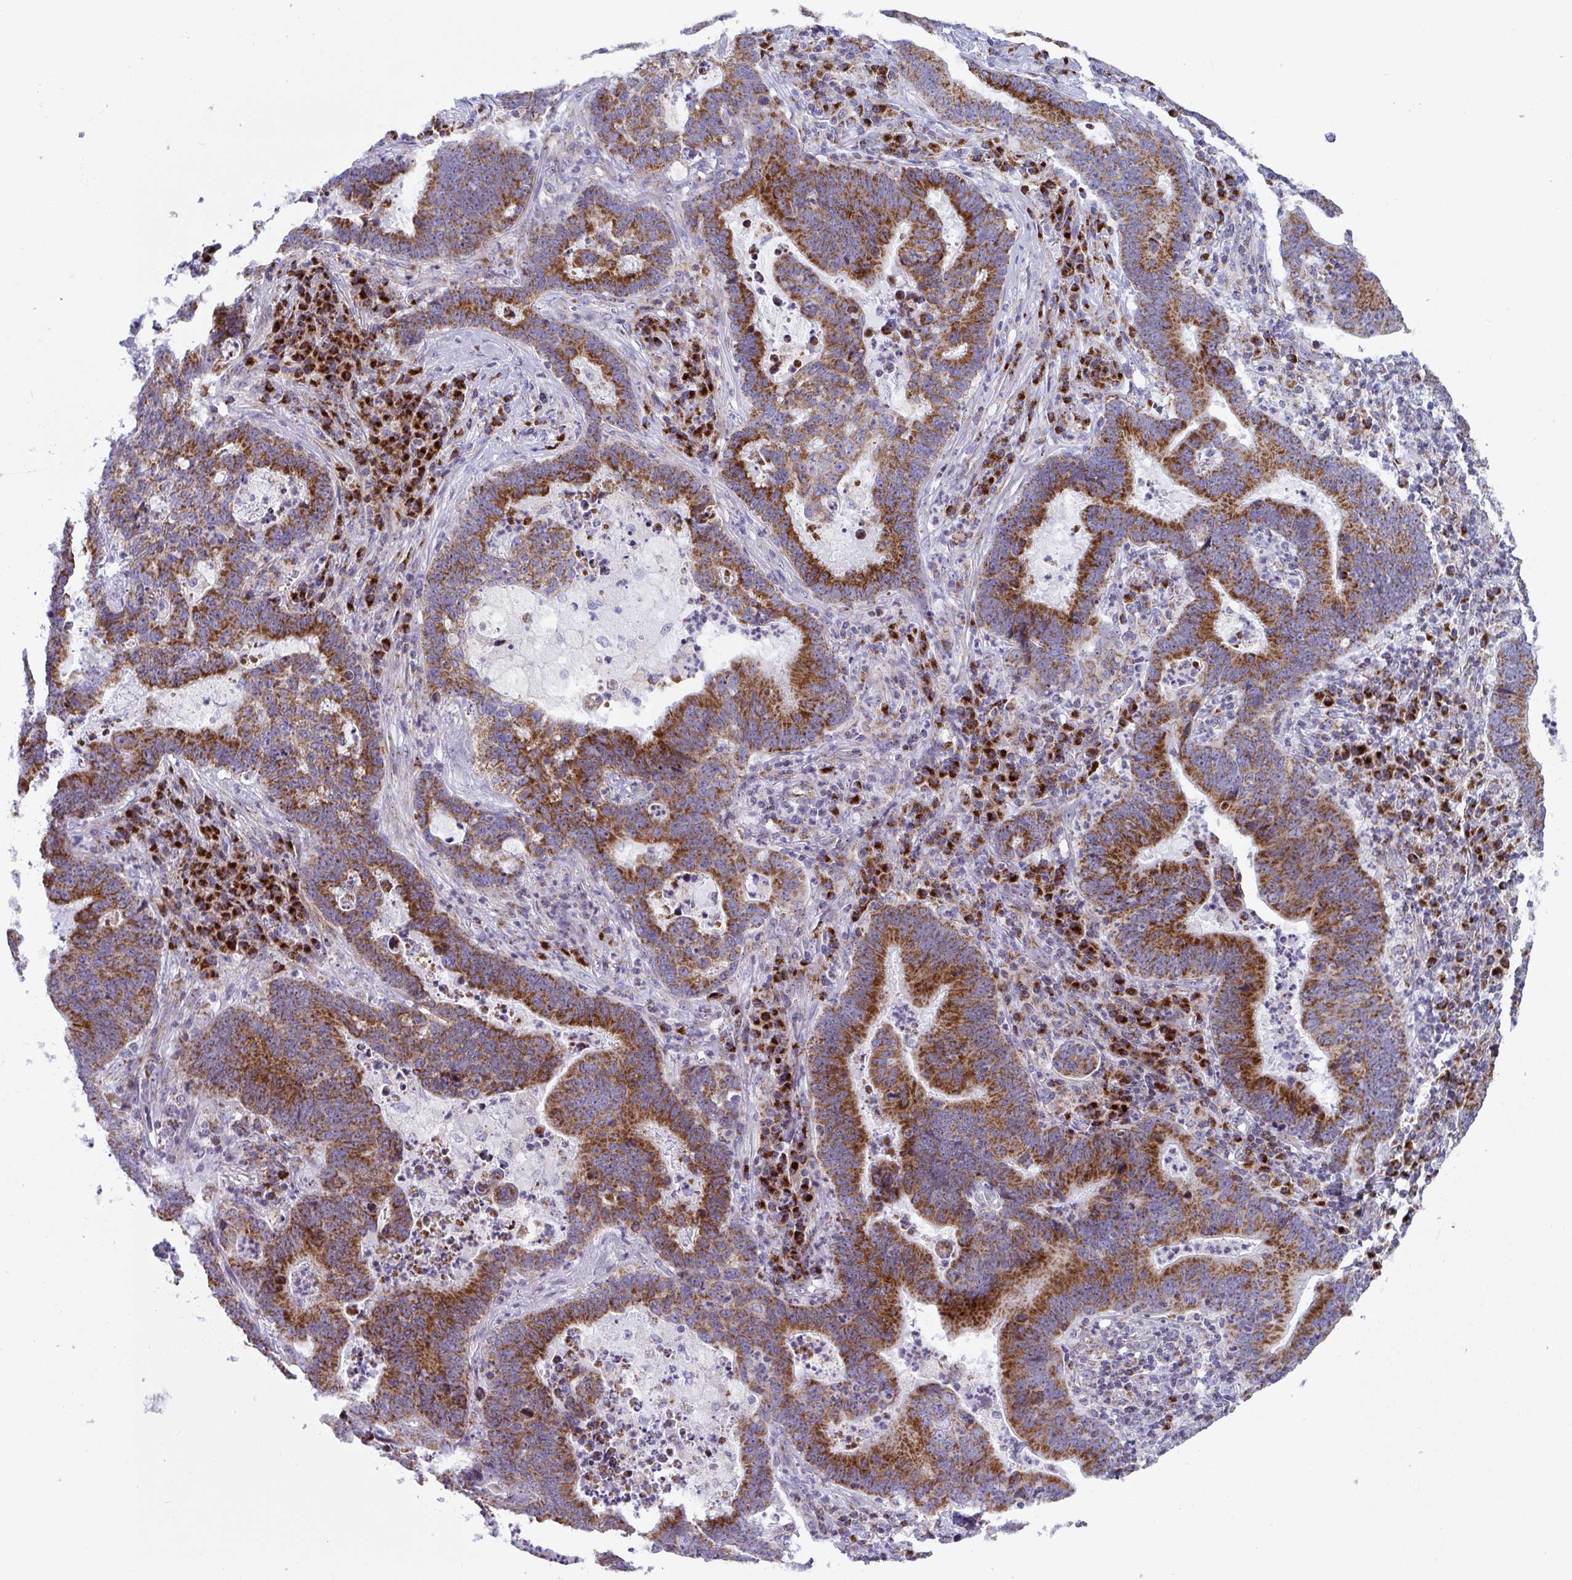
{"staining": {"intensity": "strong", "quantity": ">75%", "location": "cytoplasmic/membranous"}, "tissue": "lung cancer", "cell_type": "Tumor cells", "image_type": "cancer", "snomed": [{"axis": "morphology", "description": "Aneuploidy"}, {"axis": "morphology", "description": "Adenocarcinoma, NOS"}, {"axis": "morphology", "description": "Adenocarcinoma primary or metastatic"}, {"axis": "topography", "description": "Lung"}], "caption": "Immunohistochemistry staining of lung cancer (adenocarcinoma primary or metastatic), which shows high levels of strong cytoplasmic/membranous staining in approximately >75% of tumor cells indicating strong cytoplasmic/membranous protein positivity. The staining was performed using DAB (brown) for protein detection and nuclei were counterstained in hematoxylin (blue).", "gene": "ATP5MJ", "patient": {"sex": "female", "age": 75}}